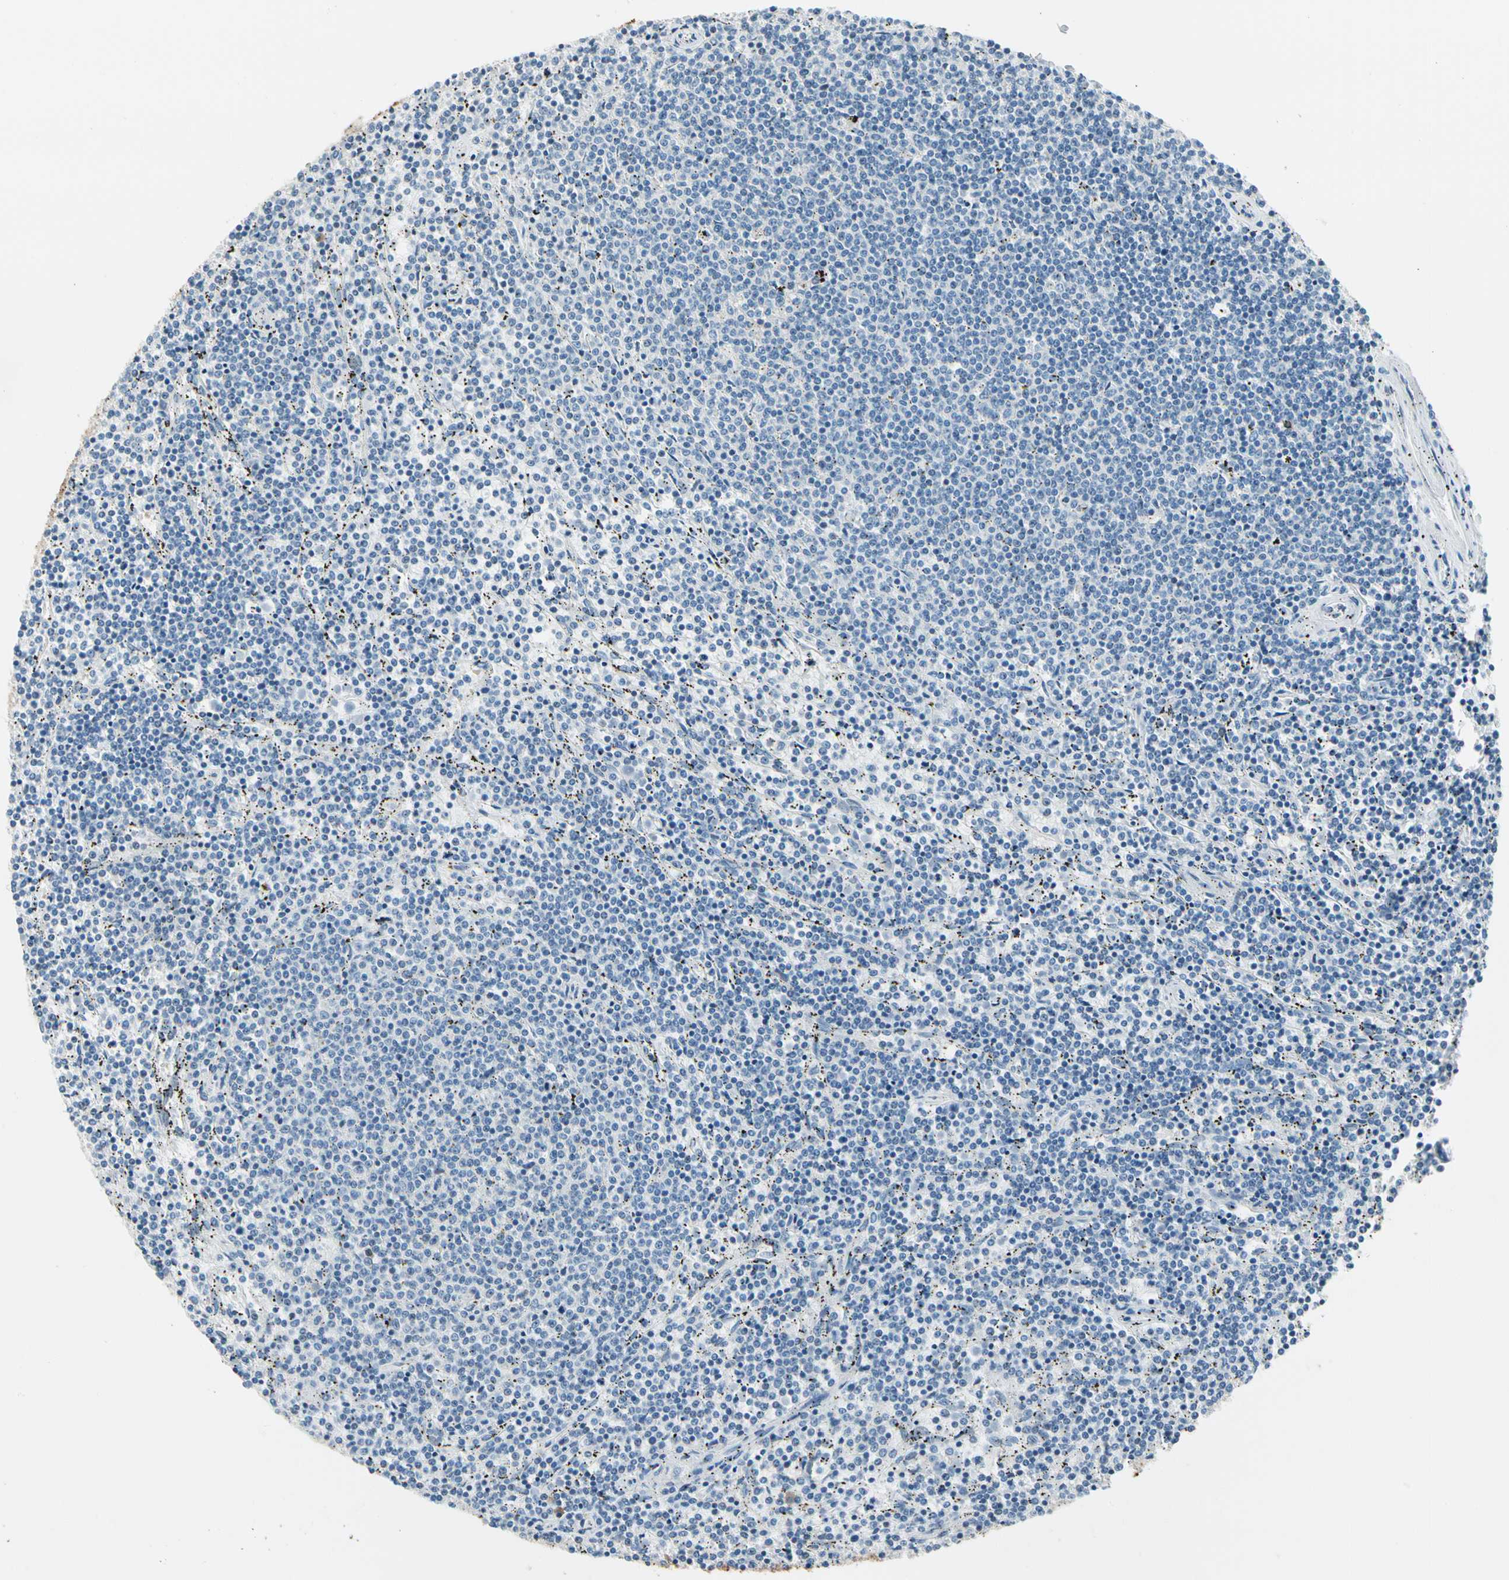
{"staining": {"intensity": "negative", "quantity": "none", "location": "none"}, "tissue": "lymphoma", "cell_type": "Tumor cells", "image_type": "cancer", "snomed": [{"axis": "morphology", "description": "Malignant lymphoma, non-Hodgkin's type, Low grade"}, {"axis": "topography", "description": "Spleen"}], "caption": "A histopathology image of human low-grade malignant lymphoma, non-Hodgkin's type is negative for staining in tumor cells.", "gene": "STK40", "patient": {"sex": "female", "age": 50}}